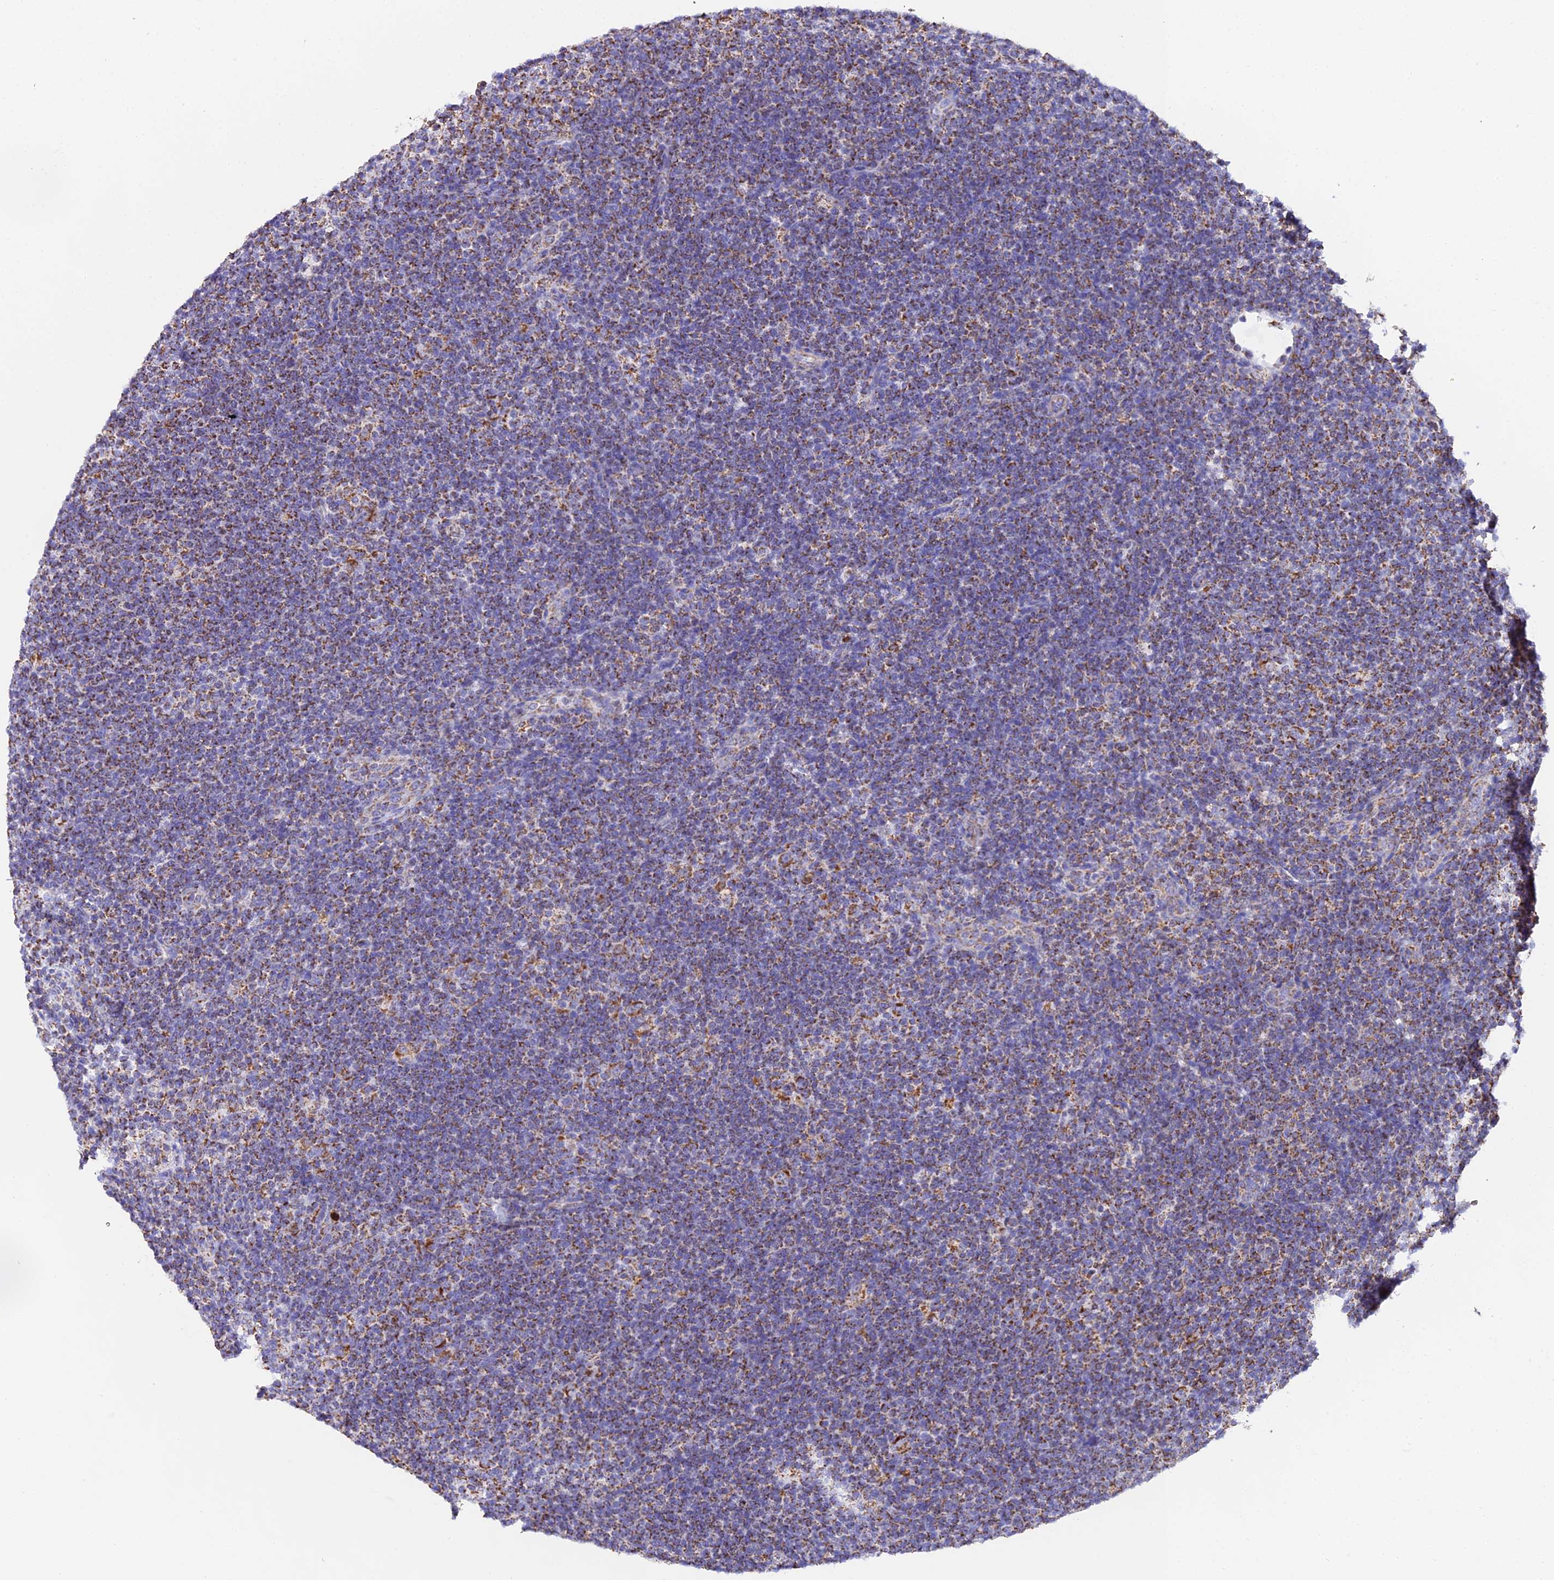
{"staining": {"intensity": "moderate", "quantity": ">75%", "location": "cytoplasmic/membranous"}, "tissue": "lymphoma", "cell_type": "Tumor cells", "image_type": "cancer", "snomed": [{"axis": "morphology", "description": "Hodgkin's disease, NOS"}, {"axis": "topography", "description": "Lymph node"}], "caption": "Immunohistochemical staining of human Hodgkin's disease shows medium levels of moderate cytoplasmic/membranous positivity in about >75% of tumor cells.", "gene": "ATP5PD", "patient": {"sex": "female", "age": 57}}